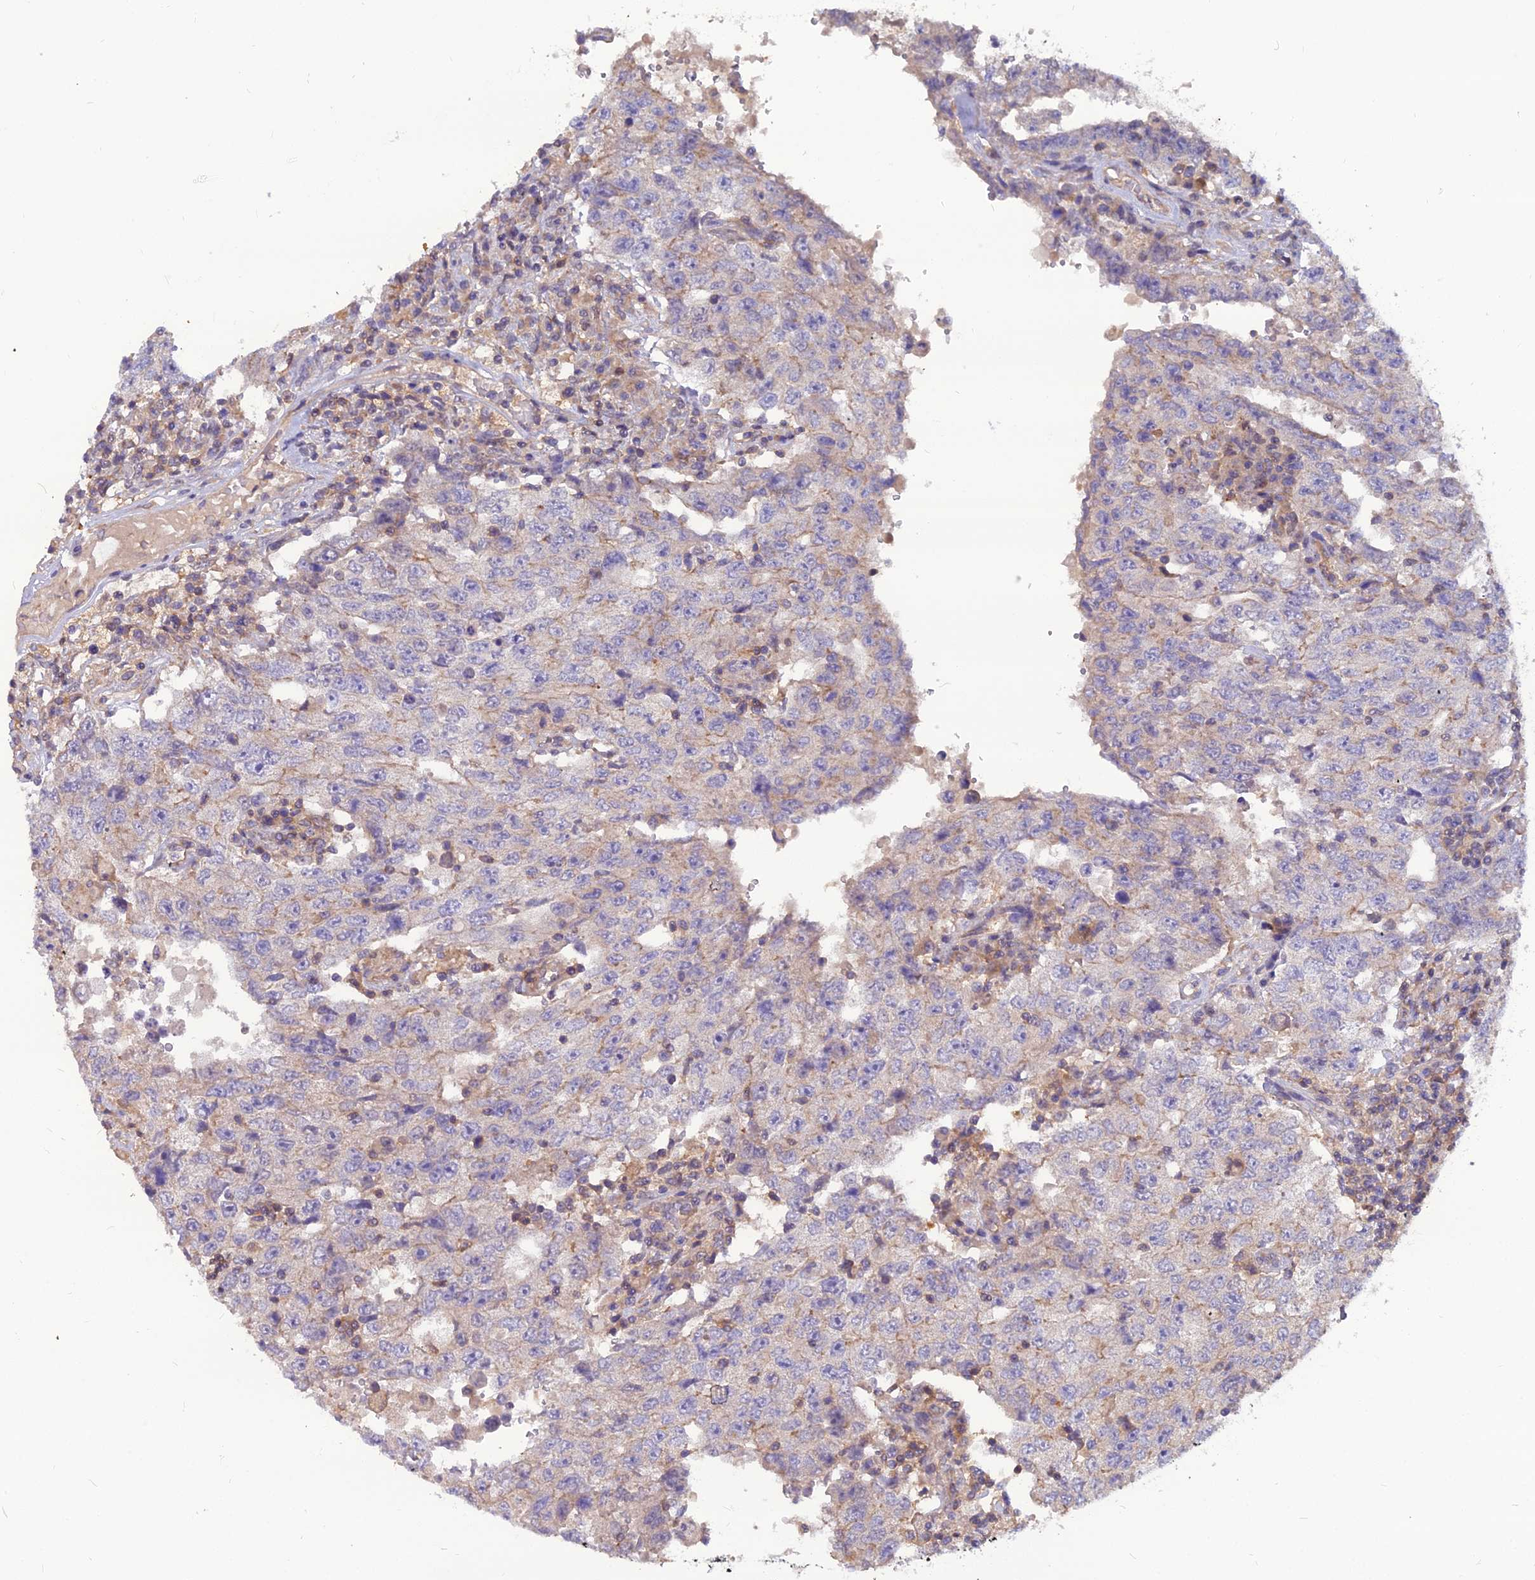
{"staining": {"intensity": "weak", "quantity": "<25%", "location": "cytoplasmic/membranous"}, "tissue": "testis cancer", "cell_type": "Tumor cells", "image_type": "cancer", "snomed": [{"axis": "morphology", "description": "Carcinoma, Embryonal, NOS"}, {"axis": "topography", "description": "Testis"}], "caption": "IHC of human testis cancer (embryonal carcinoma) demonstrates no expression in tumor cells.", "gene": "MVD", "patient": {"sex": "male", "age": 26}}